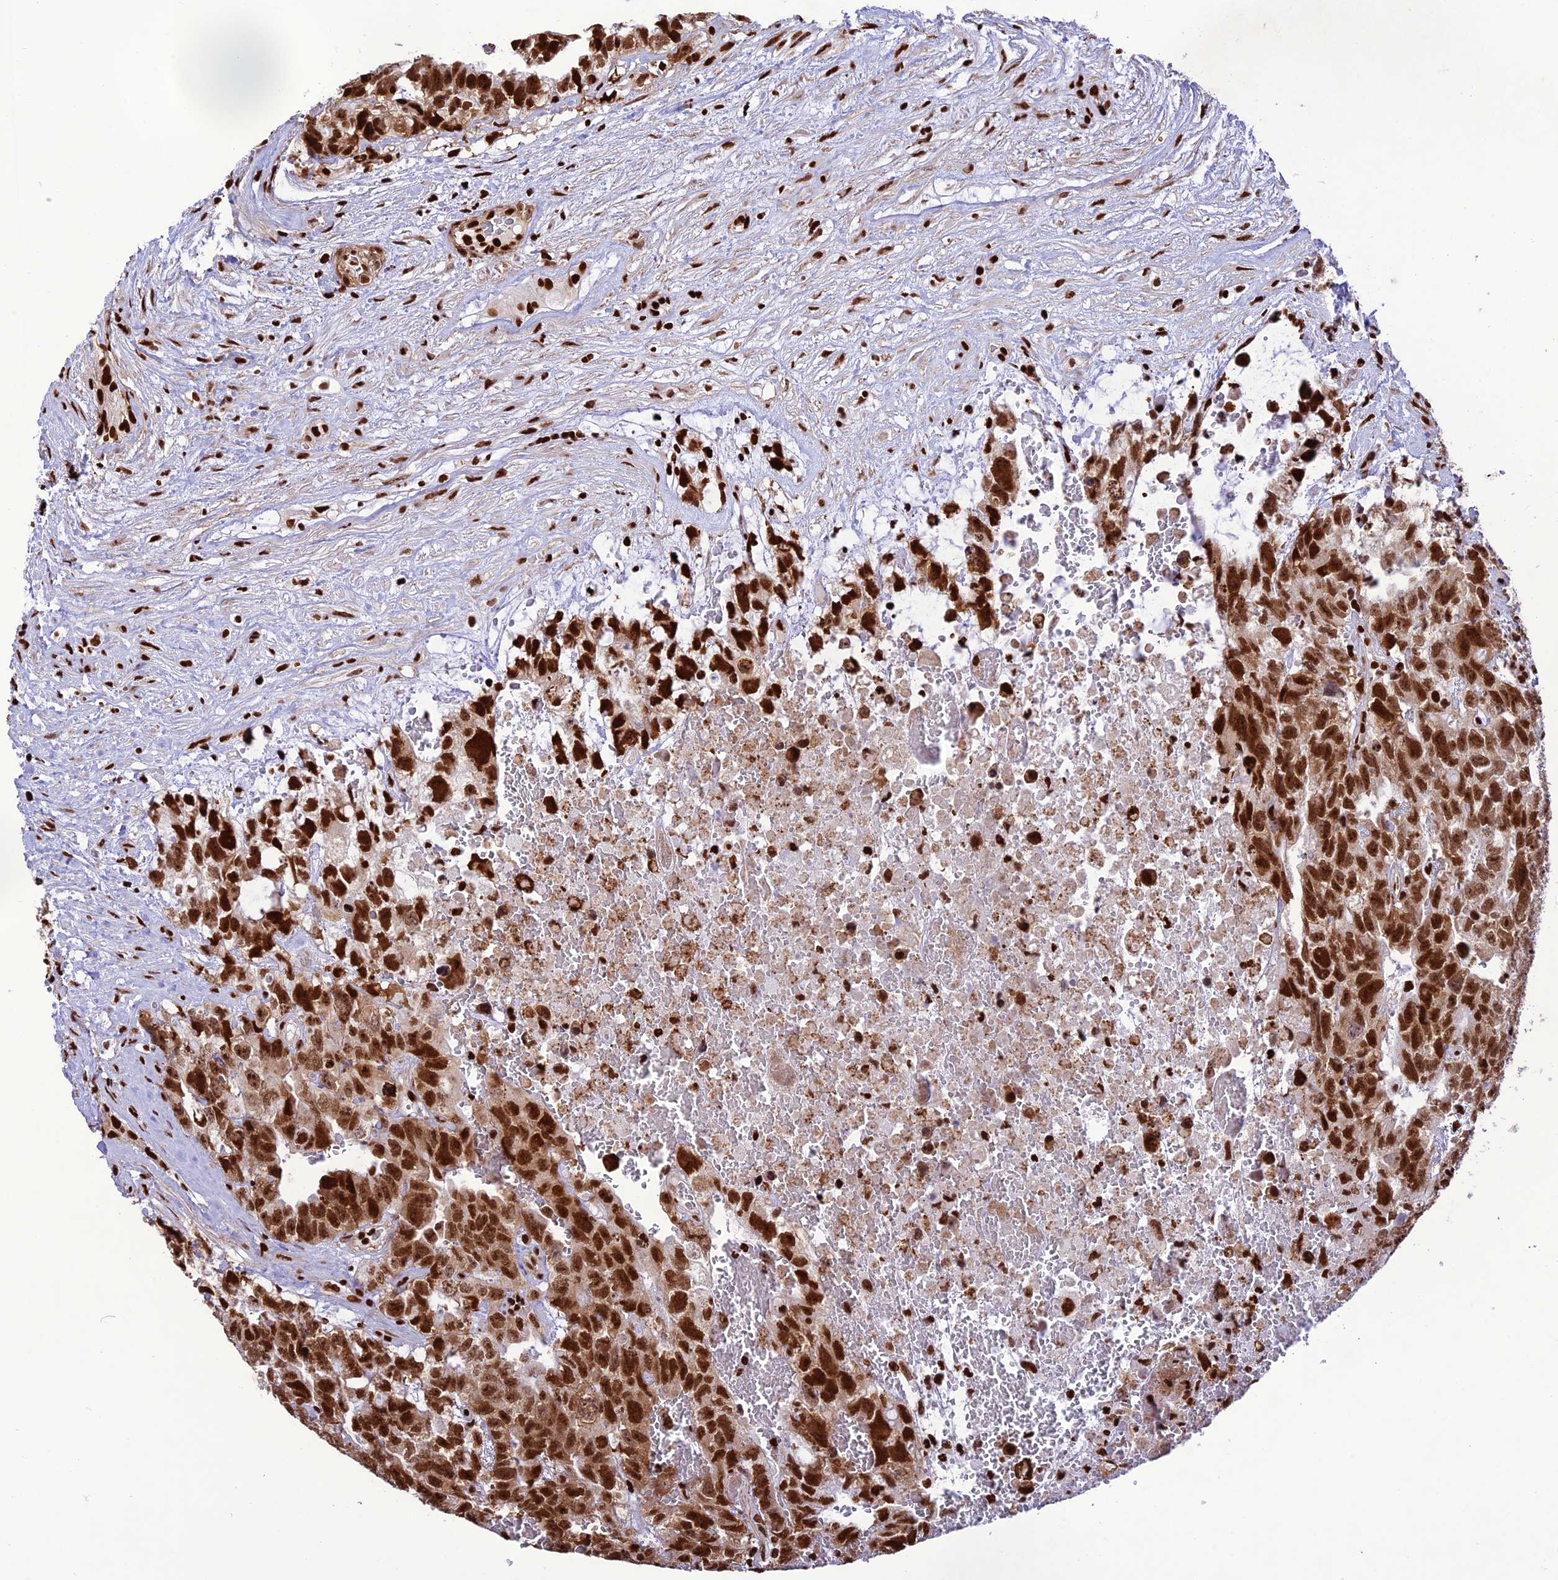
{"staining": {"intensity": "strong", "quantity": ">75%", "location": "nuclear"}, "tissue": "testis cancer", "cell_type": "Tumor cells", "image_type": "cancer", "snomed": [{"axis": "morphology", "description": "Carcinoma, Embryonal, NOS"}, {"axis": "topography", "description": "Testis"}], "caption": "Embryonal carcinoma (testis) stained for a protein demonstrates strong nuclear positivity in tumor cells.", "gene": "INO80E", "patient": {"sex": "male", "age": 26}}